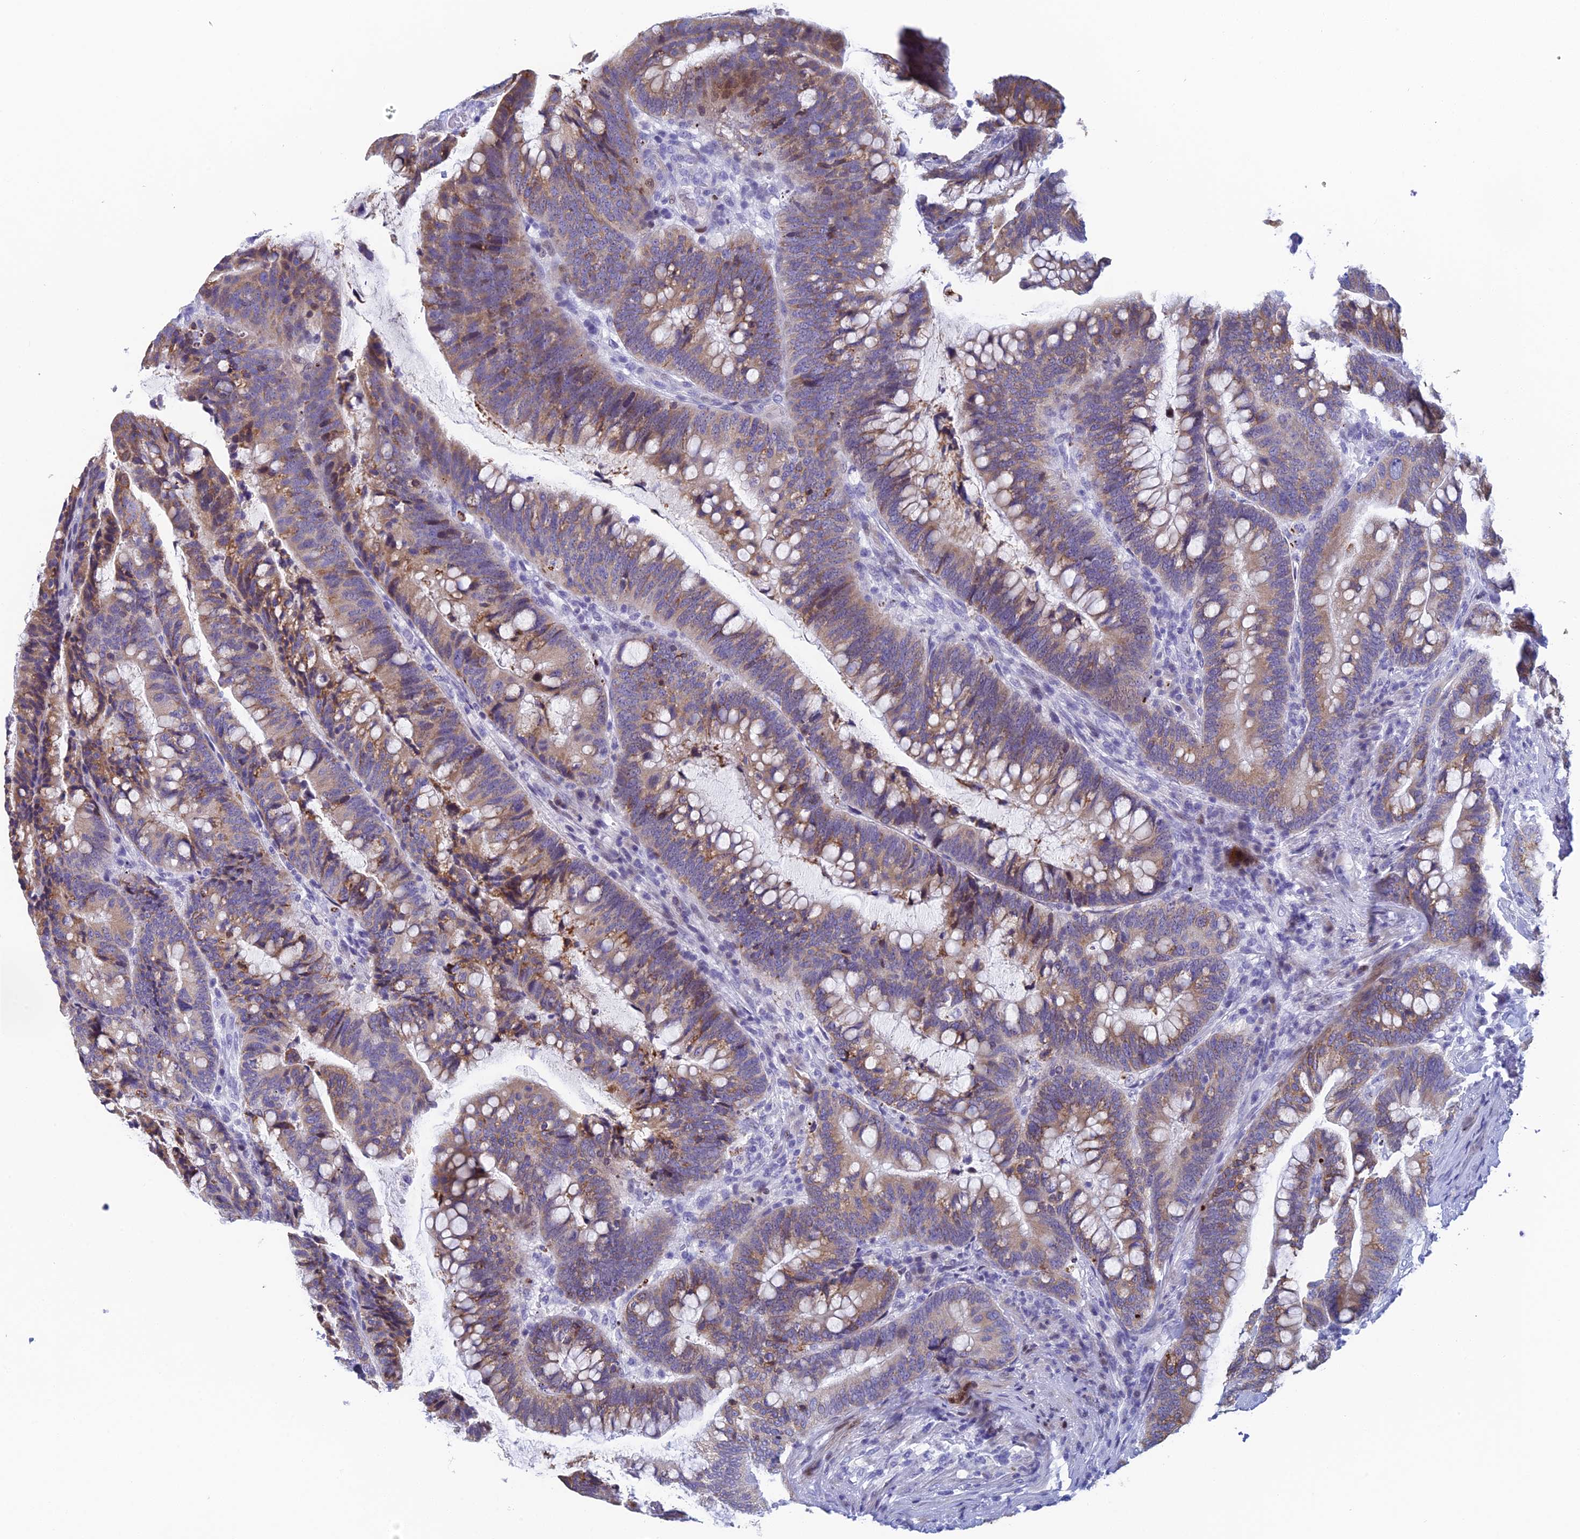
{"staining": {"intensity": "weak", "quantity": "25%-75%", "location": "cytoplasmic/membranous"}, "tissue": "colorectal cancer", "cell_type": "Tumor cells", "image_type": "cancer", "snomed": [{"axis": "morphology", "description": "Adenocarcinoma, NOS"}, {"axis": "topography", "description": "Colon"}], "caption": "About 25%-75% of tumor cells in colorectal cancer reveal weak cytoplasmic/membranous protein staining as visualized by brown immunohistochemical staining.", "gene": "REXO5", "patient": {"sex": "female", "age": 66}}